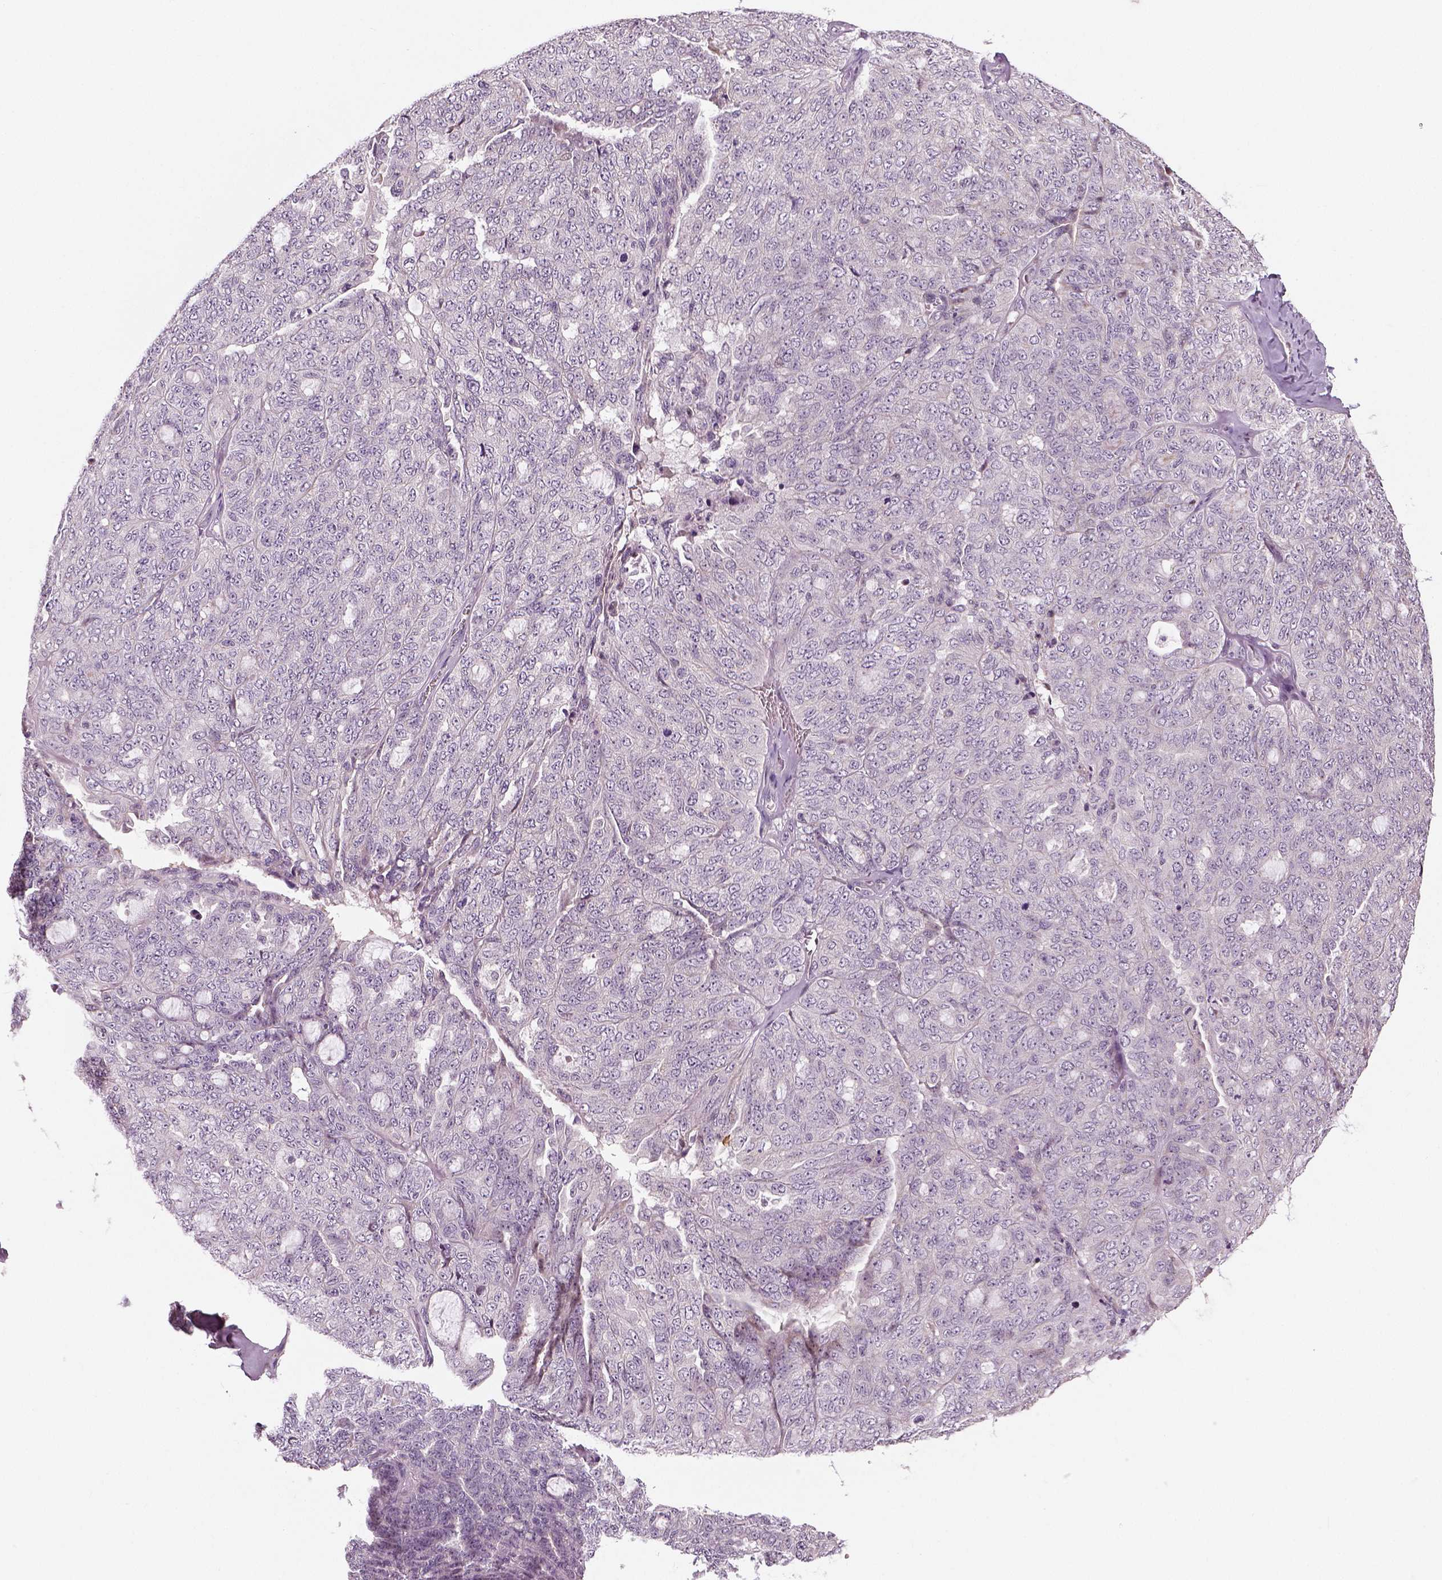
{"staining": {"intensity": "negative", "quantity": "none", "location": "none"}, "tissue": "ovarian cancer", "cell_type": "Tumor cells", "image_type": "cancer", "snomed": [{"axis": "morphology", "description": "Cystadenocarcinoma, serous, NOS"}, {"axis": "topography", "description": "Ovary"}], "caption": "A high-resolution histopathology image shows immunohistochemistry staining of ovarian cancer (serous cystadenocarcinoma), which demonstrates no significant expression in tumor cells. The staining was performed using DAB (3,3'-diaminobenzidine) to visualize the protein expression in brown, while the nuclei were stained in blue with hematoxylin (Magnification: 20x).", "gene": "NECAB1", "patient": {"sex": "female", "age": 71}}